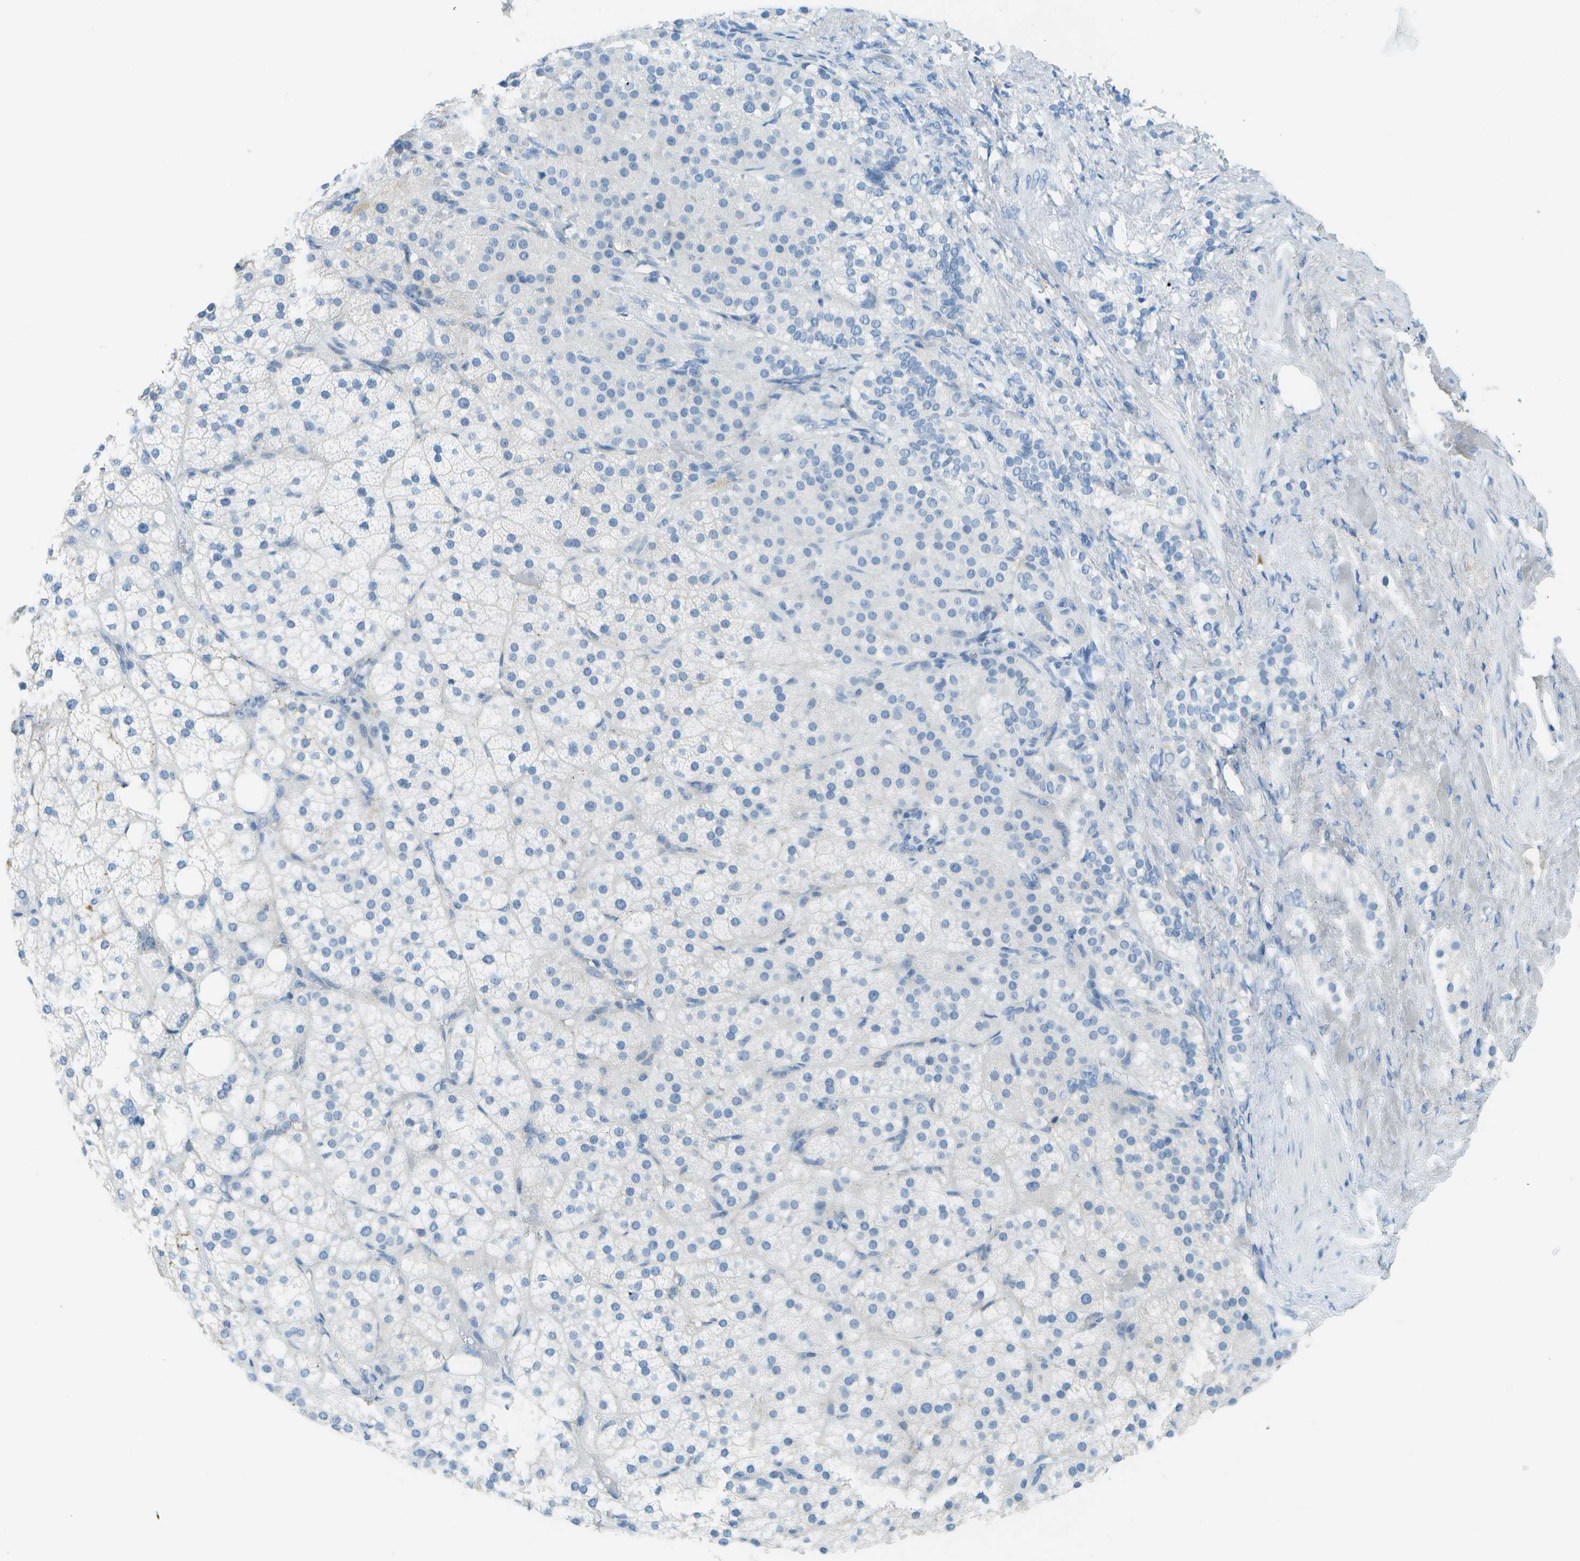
{"staining": {"intensity": "negative", "quantity": "none", "location": "none"}, "tissue": "adrenal gland", "cell_type": "Glandular cells", "image_type": "normal", "snomed": [{"axis": "morphology", "description": "Normal tissue, NOS"}, {"axis": "topography", "description": "Adrenal gland"}], "caption": "This is an immunohistochemistry micrograph of benign adrenal gland. There is no expression in glandular cells.", "gene": "C1S", "patient": {"sex": "female", "age": 59}}